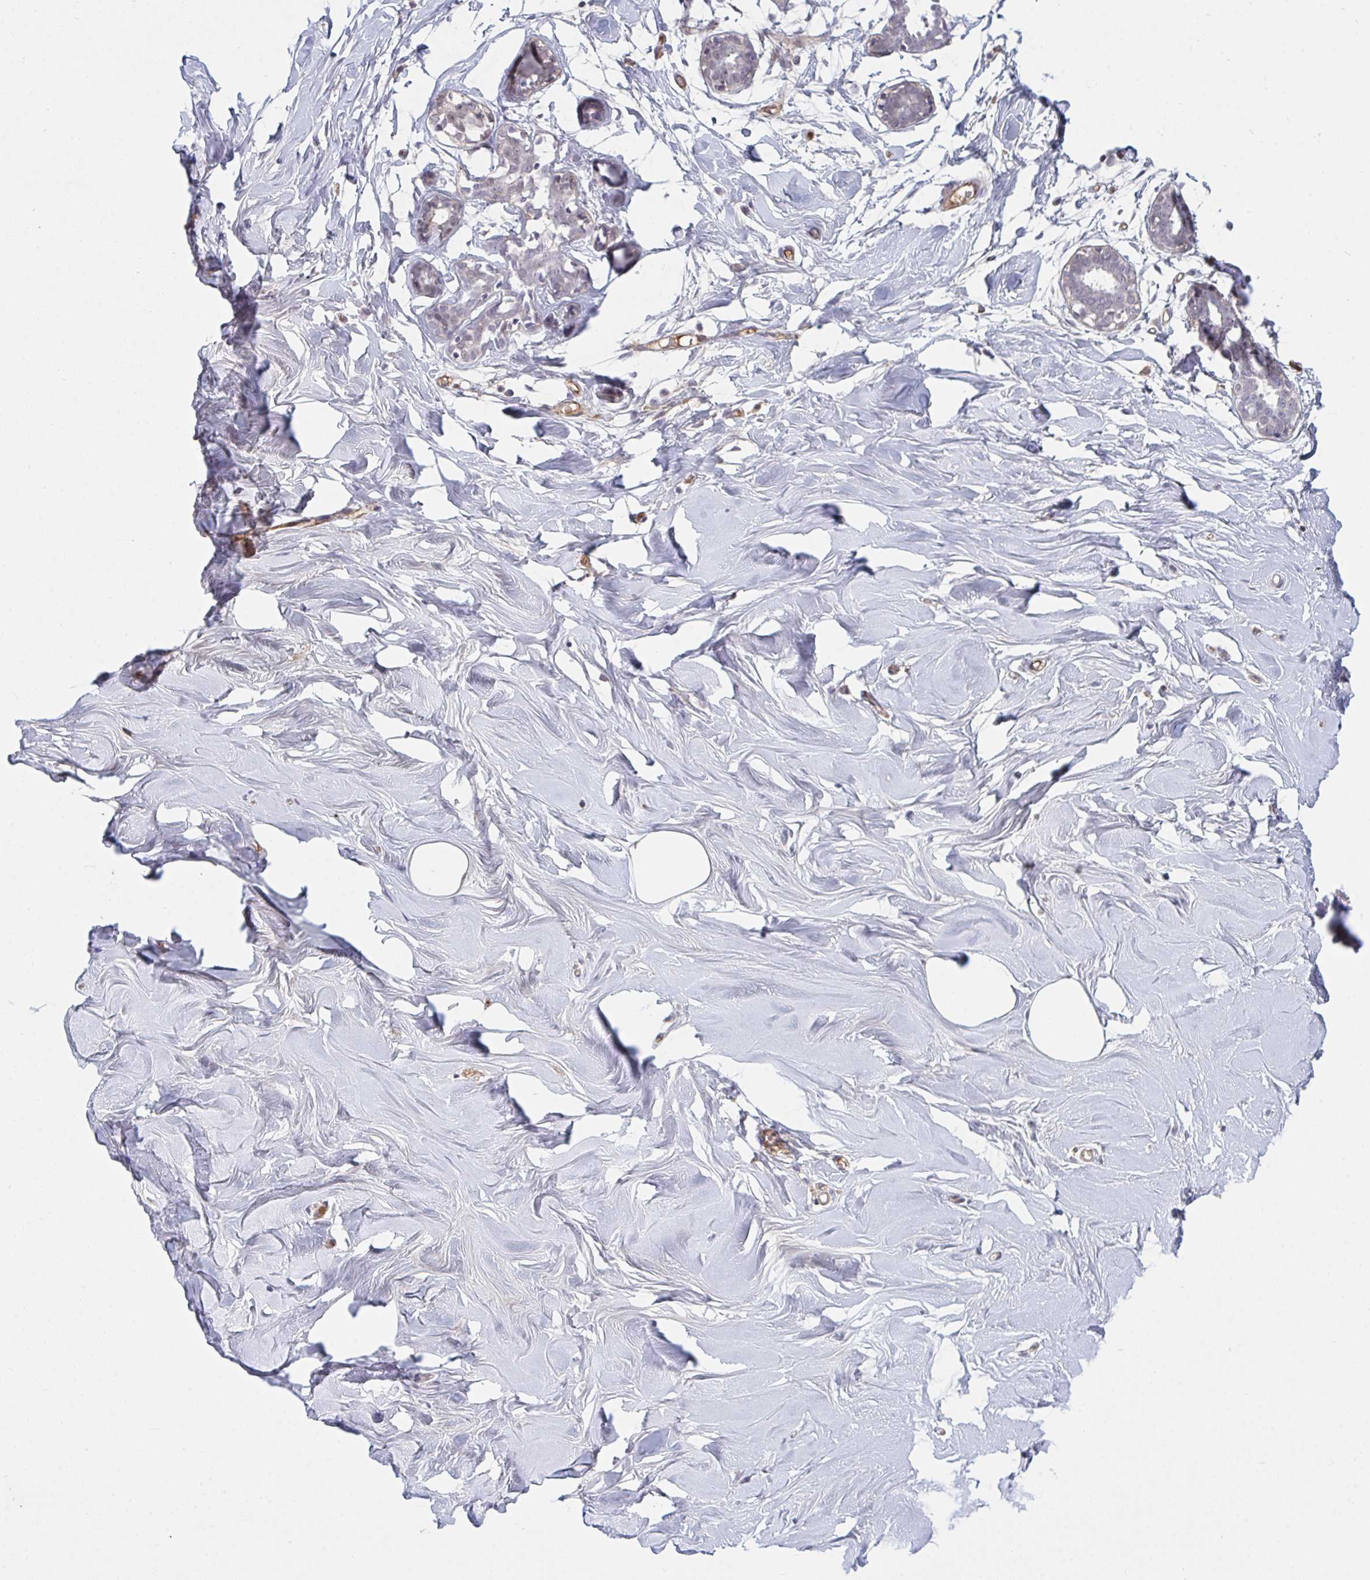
{"staining": {"intensity": "negative", "quantity": "none", "location": "none"}, "tissue": "endometrium", "cell_type": "Cells in endometrial stroma", "image_type": "normal", "snomed": [{"axis": "morphology", "description": "Normal tissue, NOS"}, {"axis": "topography", "description": "Endometrium"}], "caption": "This is an immunohistochemistry image of benign endometrium. There is no expression in cells in endometrial stroma.", "gene": "DSCAML1", "patient": {"sex": "female", "age": 42}}